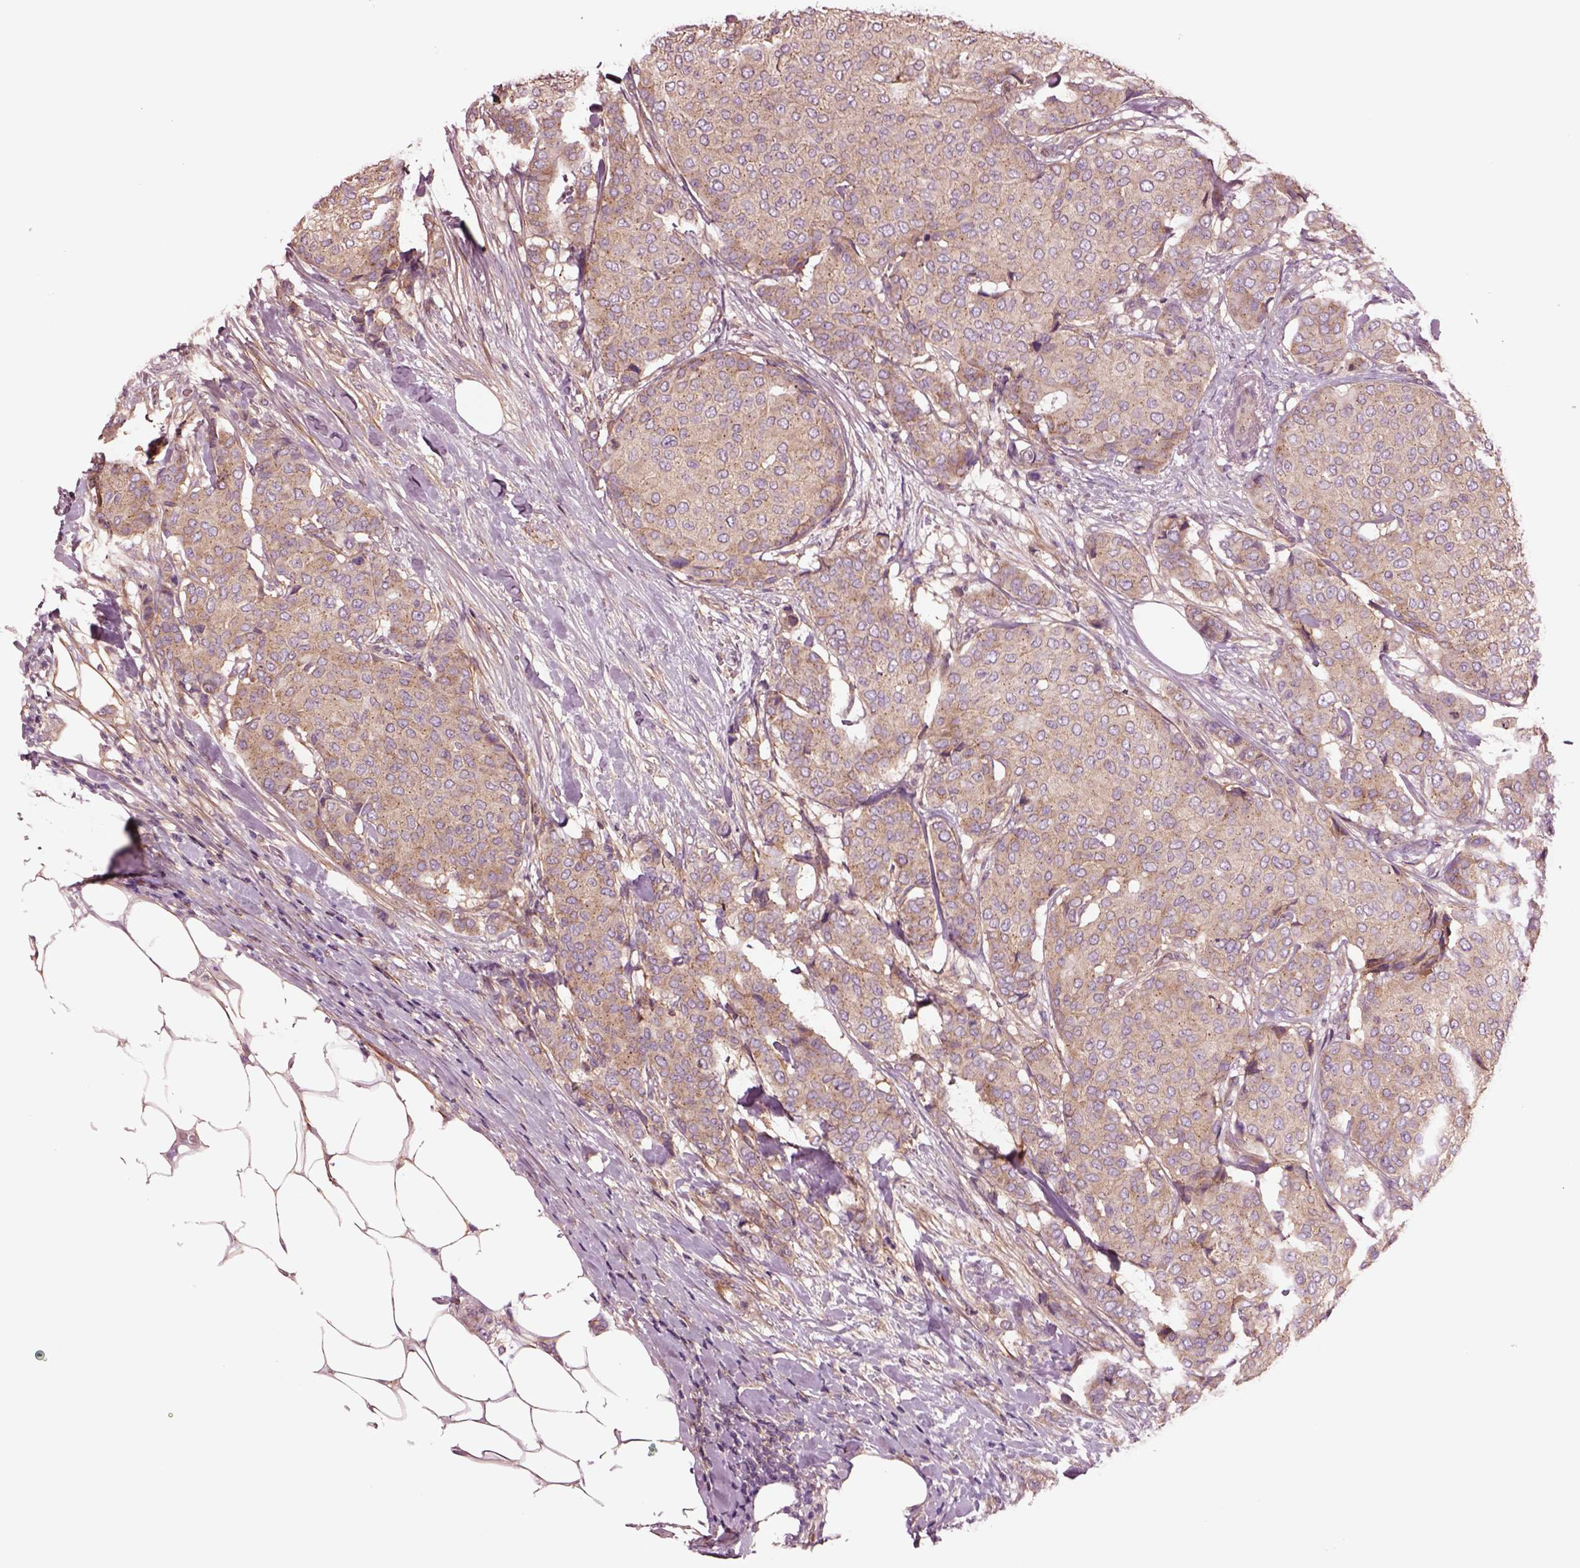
{"staining": {"intensity": "moderate", "quantity": ">75%", "location": "cytoplasmic/membranous"}, "tissue": "breast cancer", "cell_type": "Tumor cells", "image_type": "cancer", "snomed": [{"axis": "morphology", "description": "Duct carcinoma"}, {"axis": "topography", "description": "Breast"}], "caption": "Moderate cytoplasmic/membranous protein staining is identified in about >75% of tumor cells in breast cancer (infiltrating ductal carcinoma).", "gene": "SEC23A", "patient": {"sex": "female", "age": 75}}